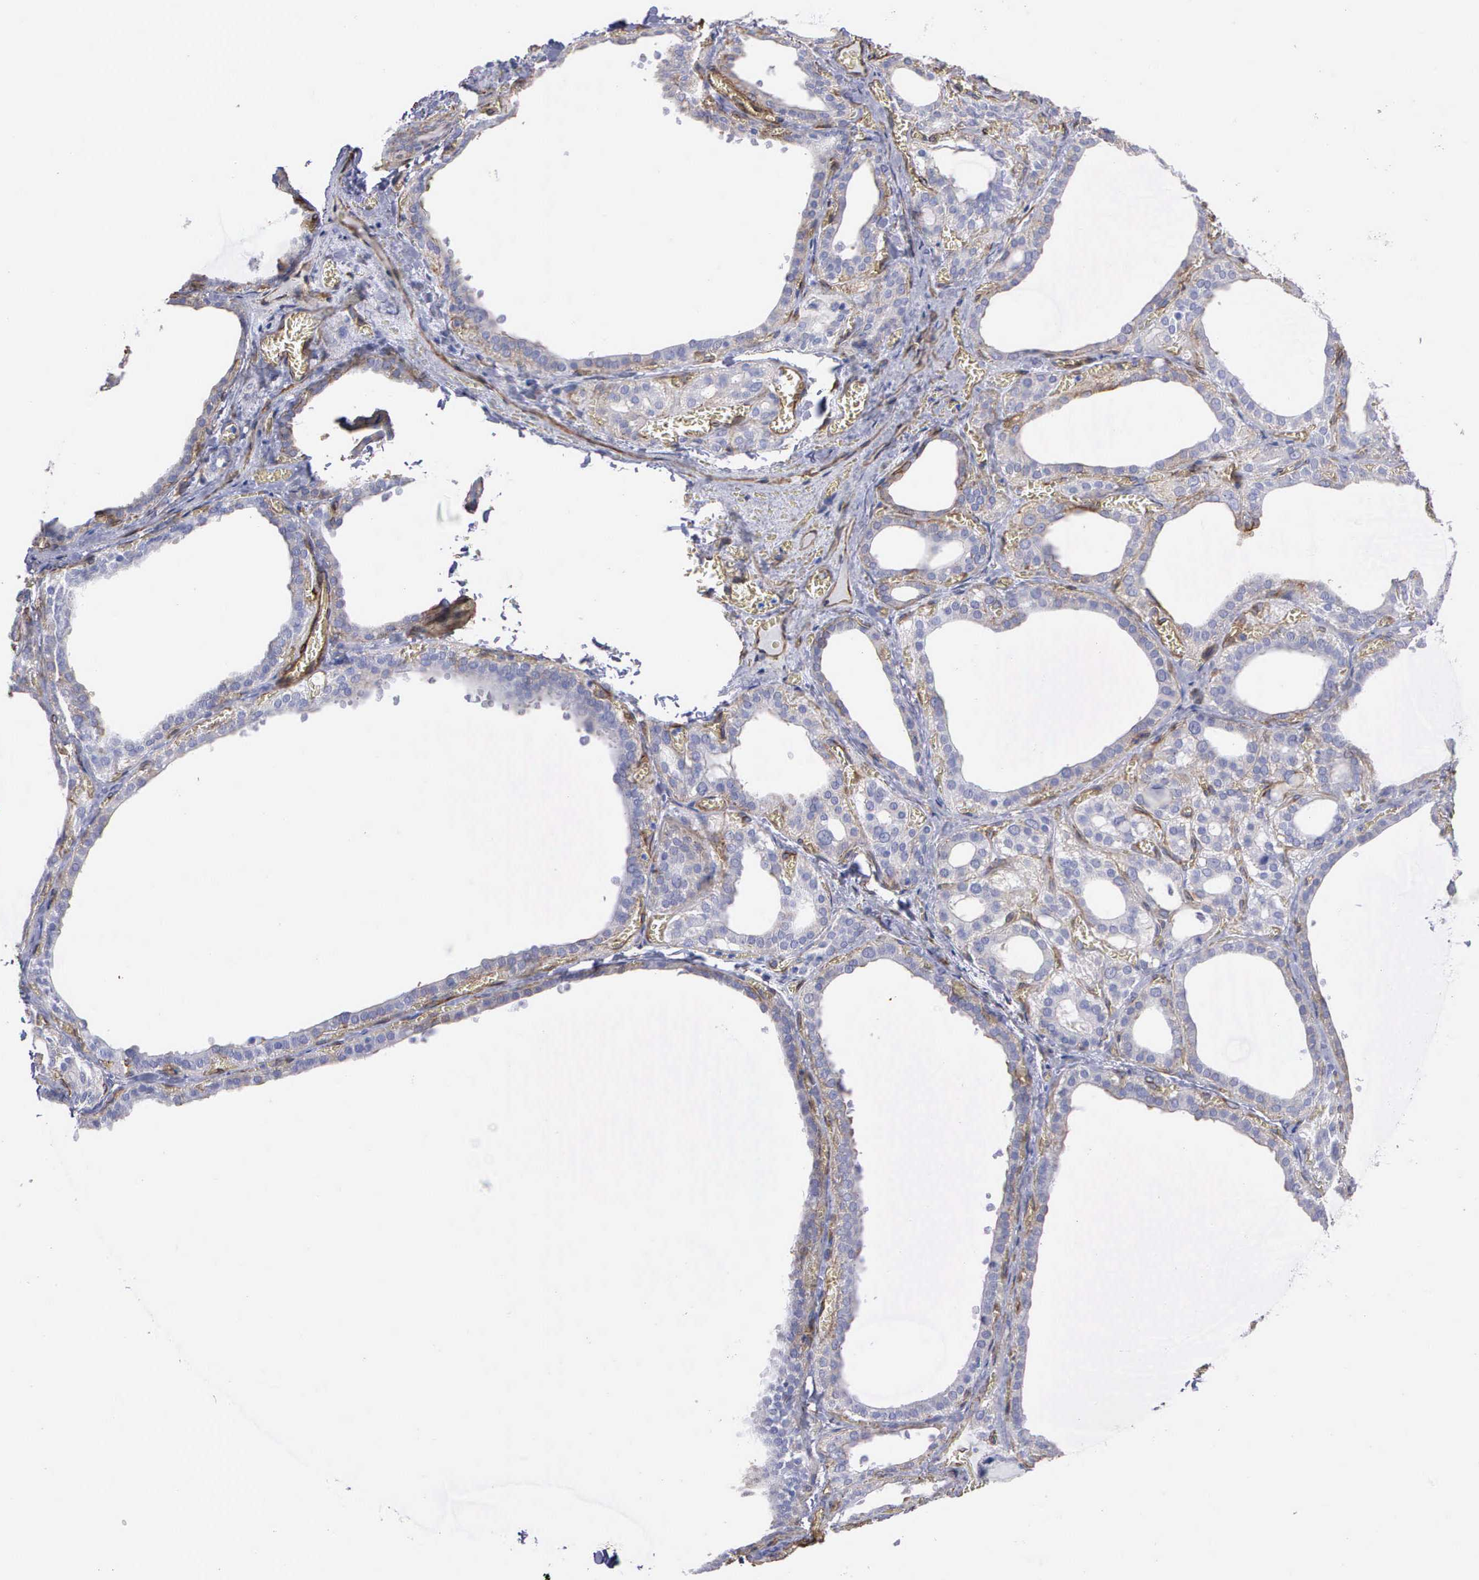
{"staining": {"intensity": "moderate", "quantity": ">75%", "location": "cytoplasmic/membranous"}, "tissue": "thyroid gland", "cell_type": "Glandular cells", "image_type": "normal", "snomed": [{"axis": "morphology", "description": "Normal tissue, NOS"}, {"axis": "topography", "description": "Thyroid gland"}], "caption": "Normal thyroid gland reveals moderate cytoplasmic/membranous staining in approximately >75% of glandular cells (DAB = brown stain, brightfield microscopy at high magnification)..", "gene": "MAGEB10", "patient": {"sex": "female", "age": 55}}